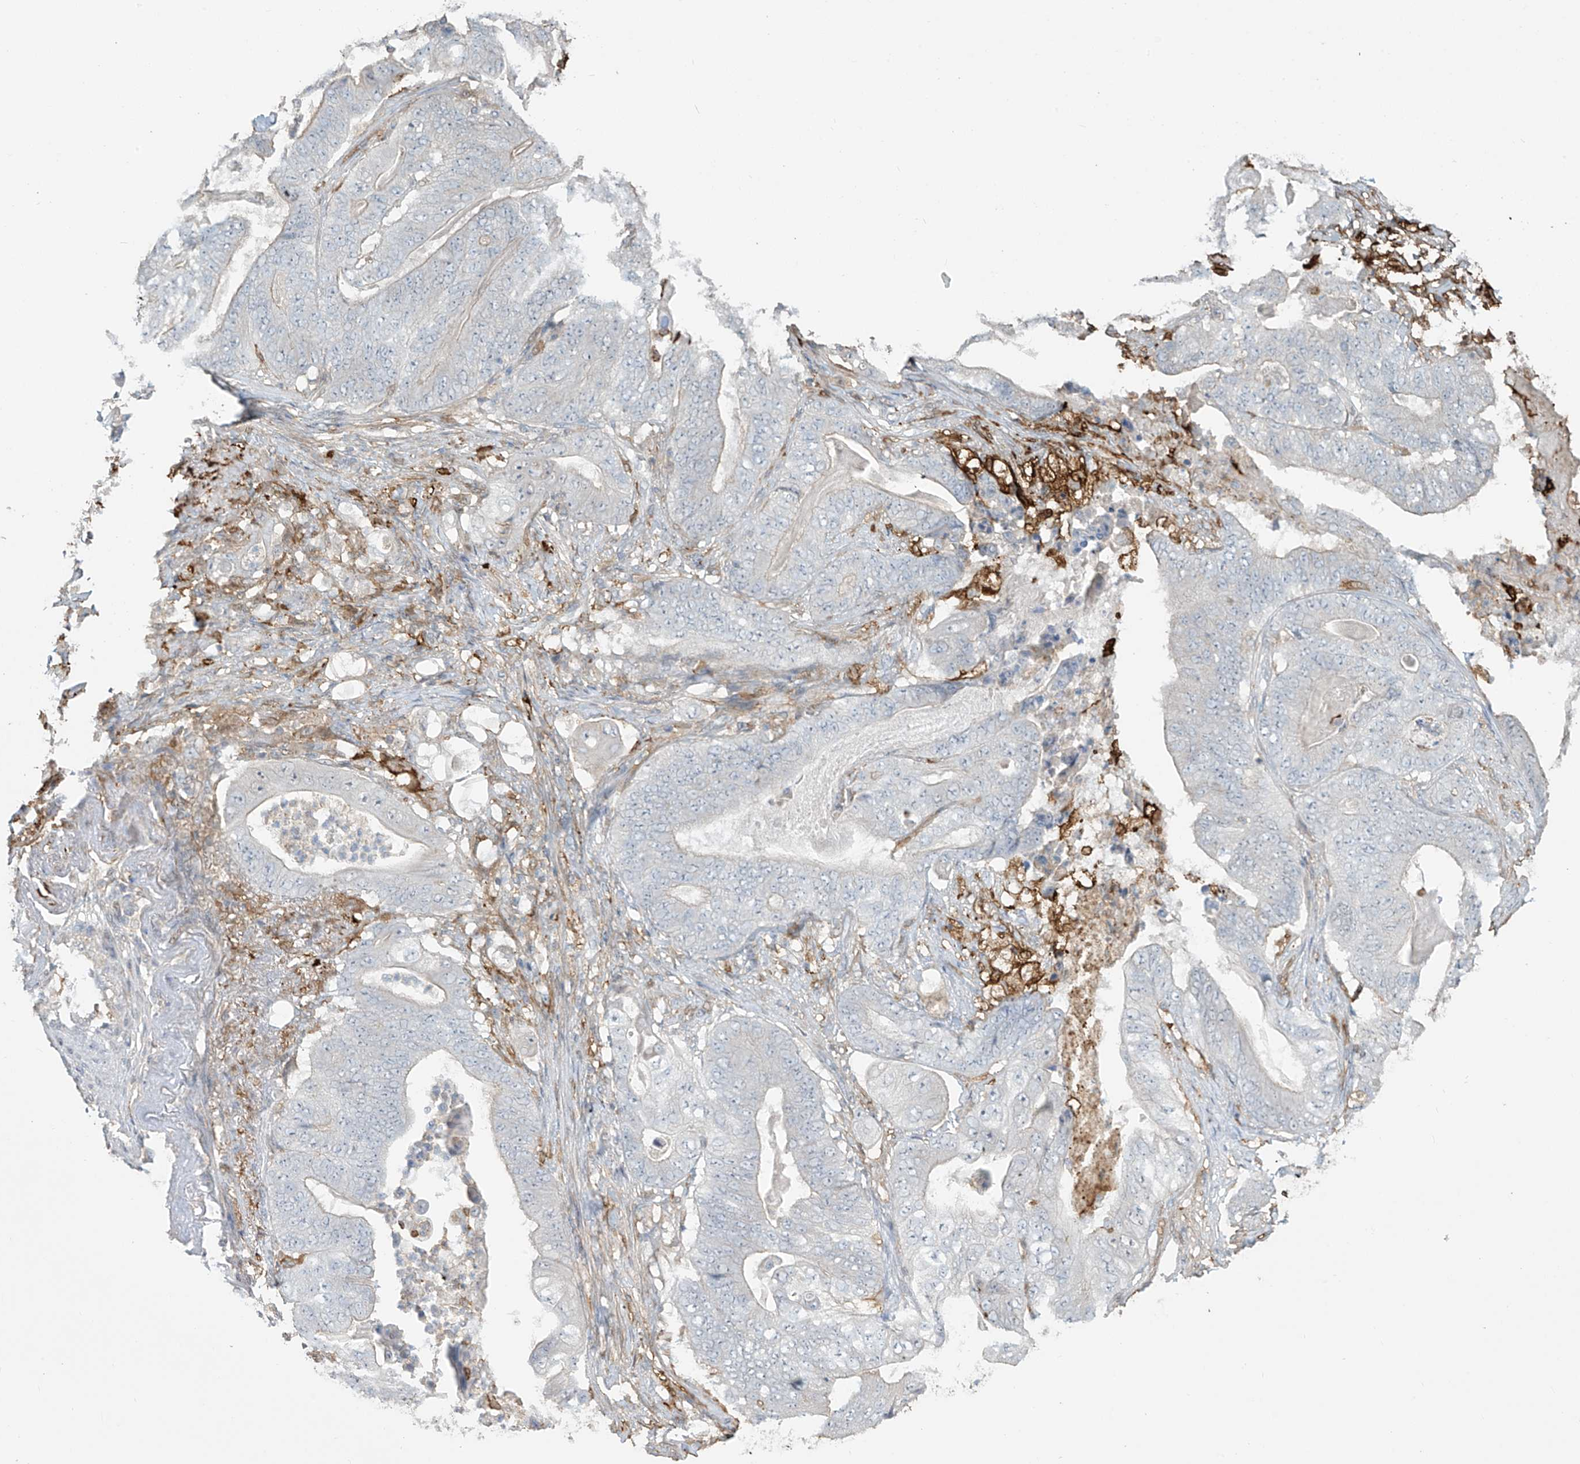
{"staining": {"intensity": "negative", "quantity": "none", "location": "none"}, "tissue": "stomach cancer", "cell_type": "Tumor cells", "image_type": "cancer", "snomed": [{"axis": "morphology", "description": "Adenocarcinoma, NOS"}, {"axis": "topography", "description": "Stomach"}], "caption": "There is no significant staining in tumor cells of stomach cancer. The staining is performed using DAB (3,3'-diaminobenzidine) brown chromogen with nuclei counter-stained in using hematoxylin.", "gene": "TAGAP", "patient": {"sex": "female", "age": 73}}